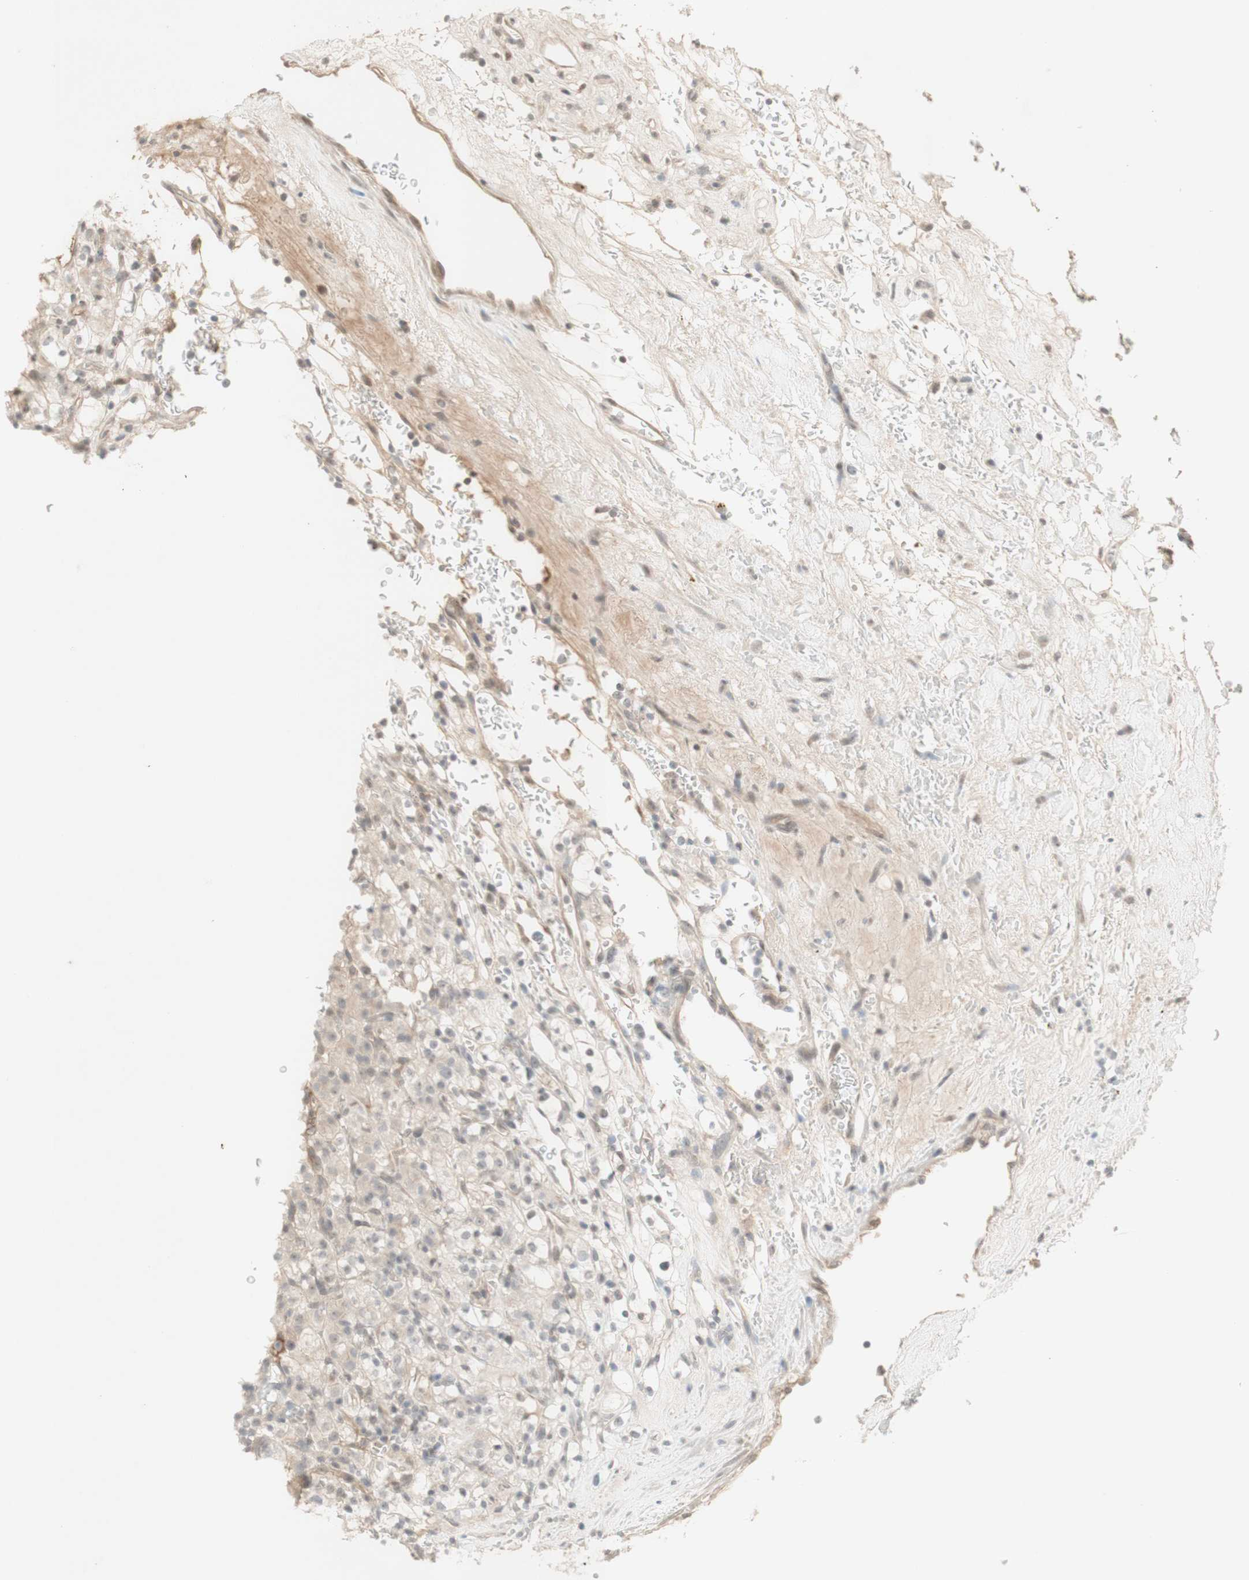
{"staining": {"intensity": "weak", "quantity": "25%-75%", "location": "cytoplasmic/membranous"}, "tissue": "renal cancer", "cell_type": "Tumor cells", "image_type": "cancer", "snomed": [{"axis": "morphology", "description": "Normal tissue, NOS"}, {"axis": "morphology", "description": "Adenocarcinoma, NOS"}, {"axis": "topography", "description": "Kidney"}], "caption": "Tumor cells show low levels of weak cytoplasmic/membranous positivity in approximately 25%-75% of cells in renal cancer.", "gene": "PLCD4", "patient": {"sex": "female", "age": 72}}